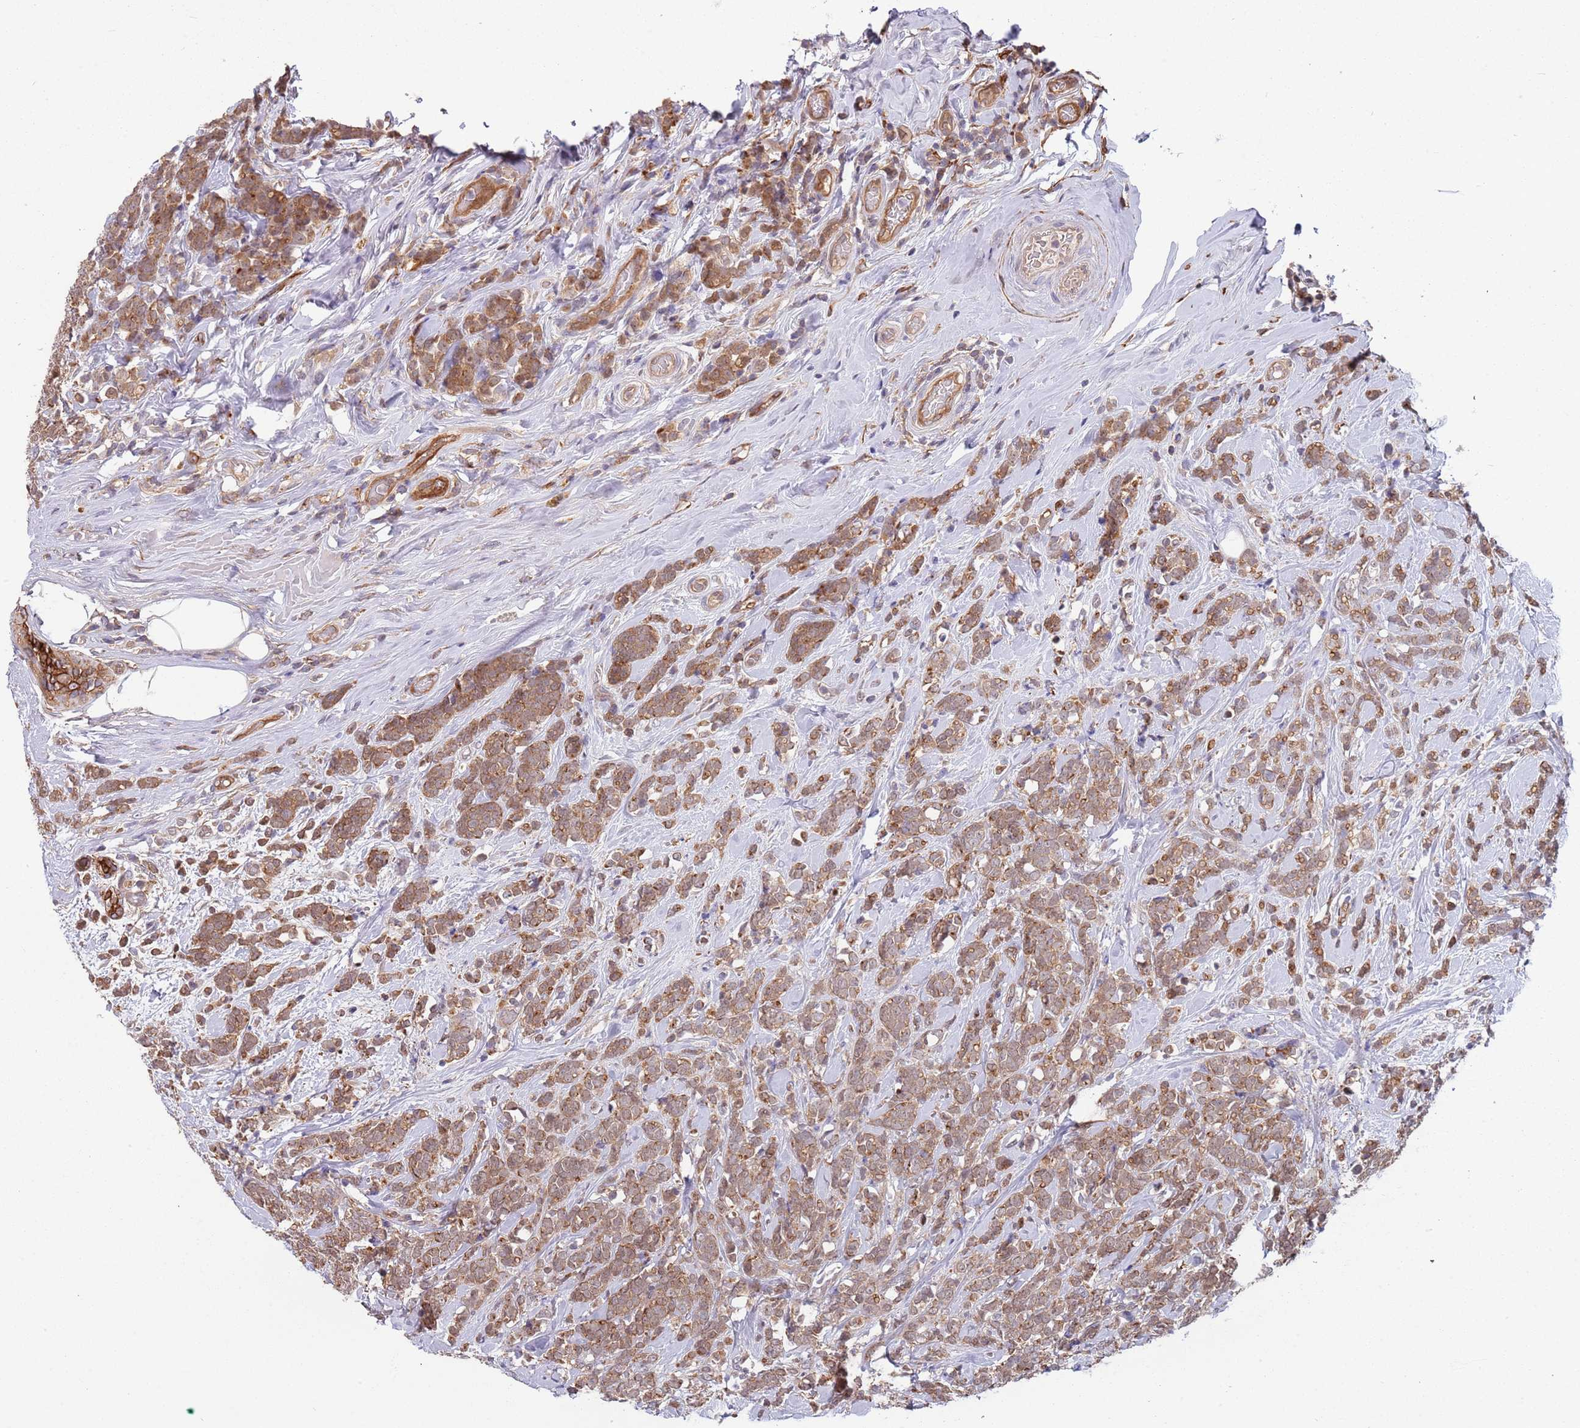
{"staining": {"intensity": "moderate", "quantity": ">75%", "location": "cytoplasmic/membranous"}, "tissue": "breast cancer", "cell_type": "Tumor cells", "image_type": "cancer", "snomed": [{"axis": "morphology", "description": "Lobular carcinoma"}, {"axis": "topography", "description": "Breast"}], "caption": "Immunohistochemical staining of human breast cancer (lobular carcinoma) displays moderate cytoplasmic/membranous protein staining in about >75% of tumor cells. The staining was performed using DAB (3,3'-diaminobenzidine), with brown indicating positive protein expression. Nuclei are stained blue with hematoxylin.", "gene": "GSDMD", "patient": {"sex": "female", "age": 58}}